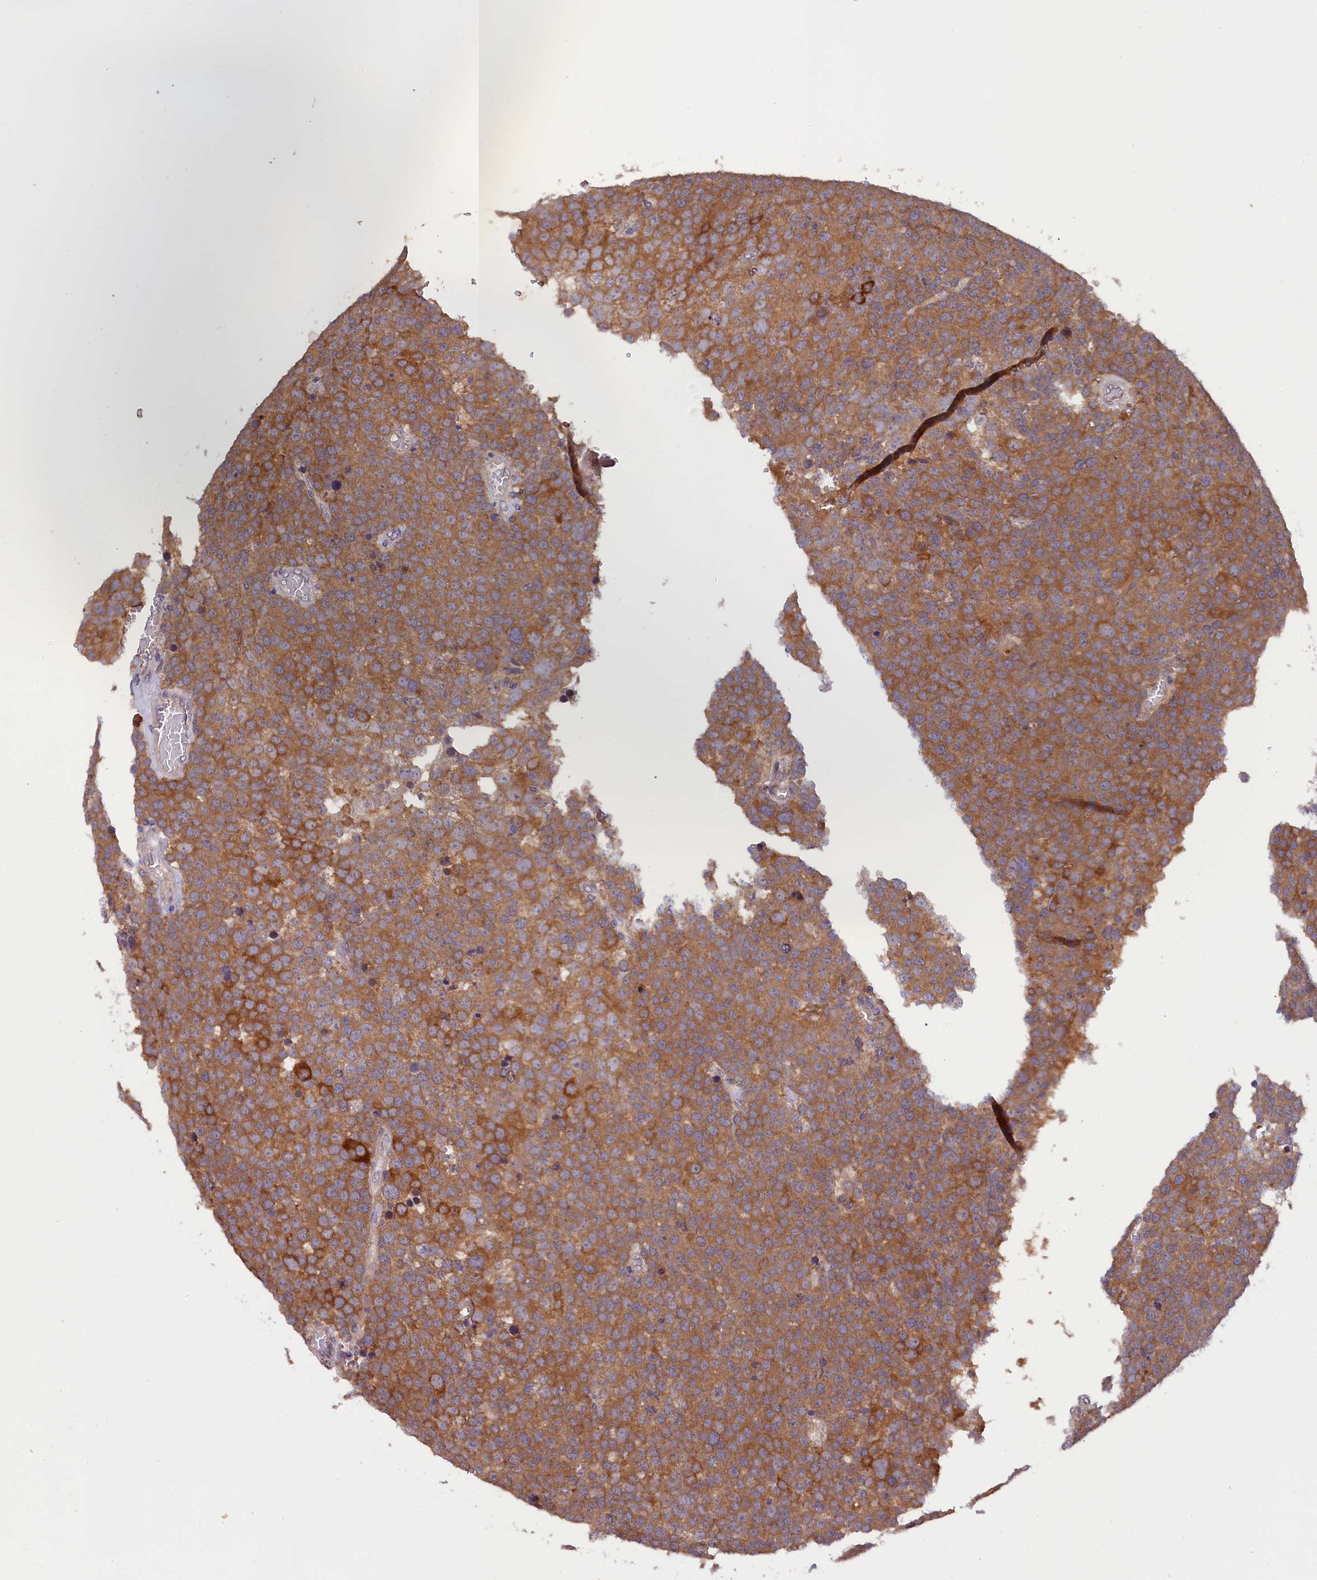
{"staining": {"intensity": "moderate", "quantity": ">75%", "location": "cytoplasmic/membranous"}, "tissue": "testis cancer", "cell_type": "Tumor cells", "image_type": "cancer", "snomed": [{"axis": "morphology", "description": "Seminoma, NOS"}, {"axis": "topography", "description": "Testis"}], "caption": "This is an image of IHC staining of testis seminoma, which shows moderate positivity in the cytoplasmic/membranous of tumor cells.", "gene": "CCDC9B", "patient": {"sex": "male", "age": 71}}